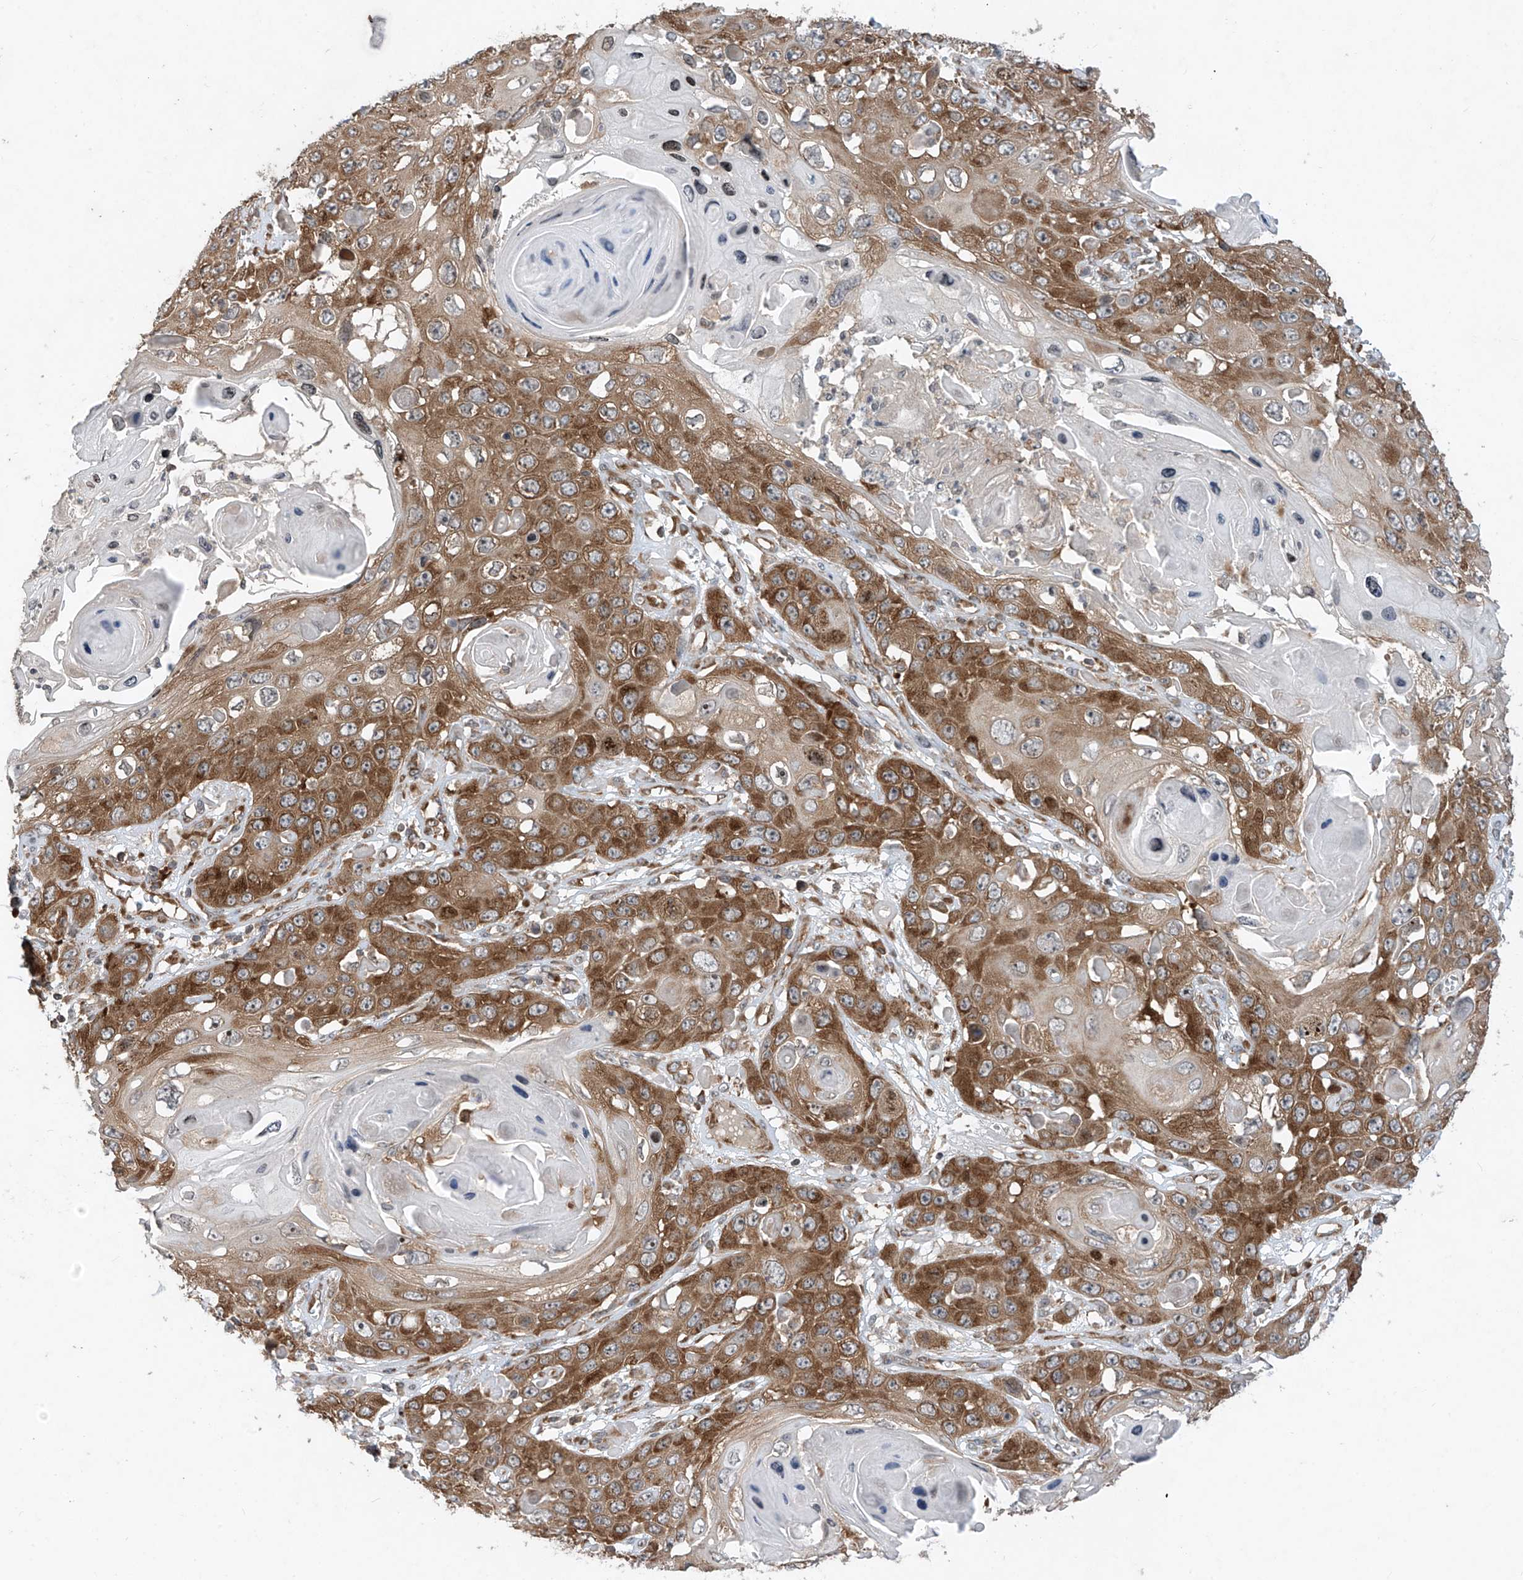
{"staining": {"intensity": "moderate", "quantity": ">75%", "location": "cytoplasmic/membranous"}, "tissue": "skin cancer", "cell_type": "Tumor cells", "image_type": "cancer", "snomed": [{"axis": "morphology", "description": "Squamous cell carcinoma, NOS"}, {"axis": "topography", "description": "Skin"}], "caption": "Protein expression analysis of human skin cancer reveals moderate cytoplasmic/membranous expression in about >75% of tumor cells.", "gene": "RPL34", "patient": {"sex": "male", "age": 55}}